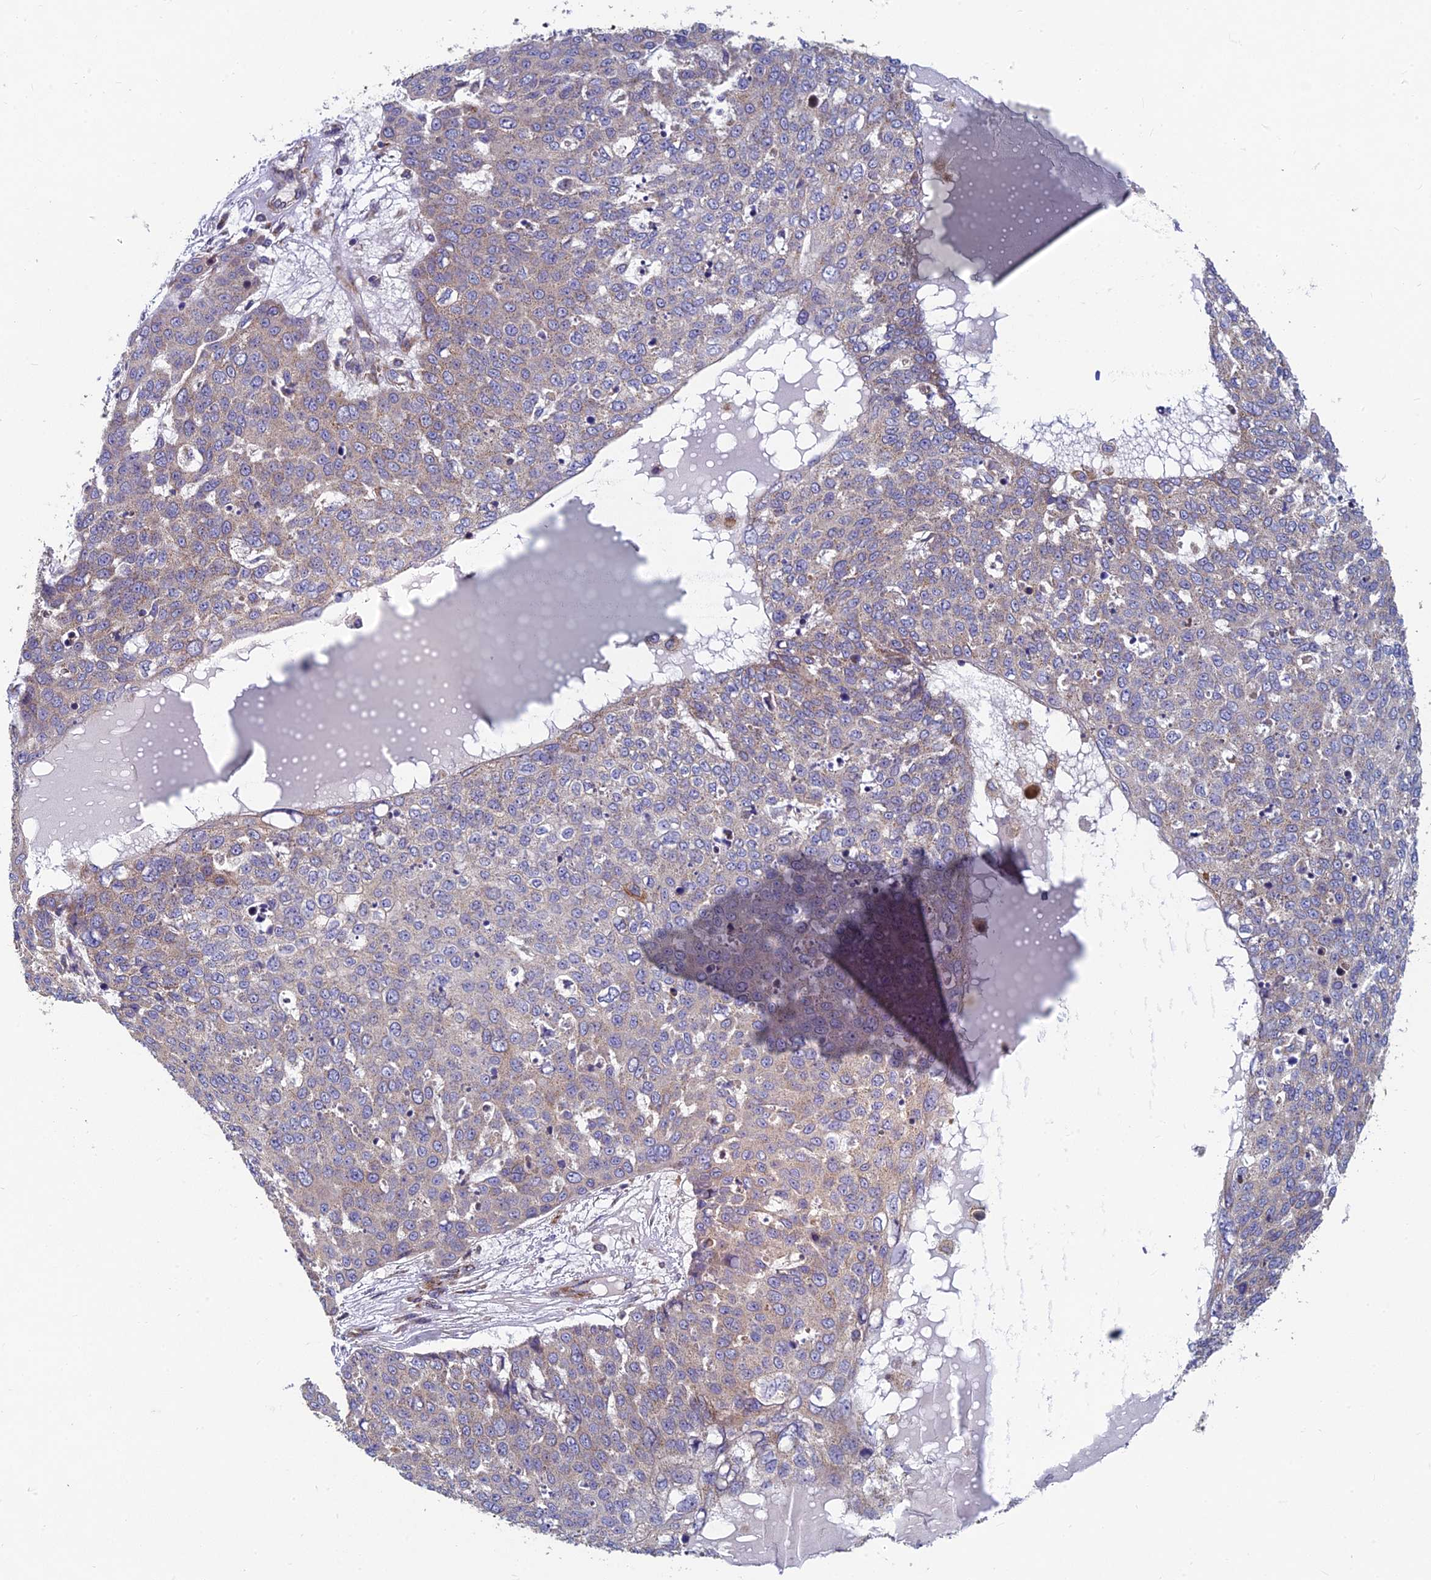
{"staining": {"intensity": "weak", "quantity": "<25%", "location": "cytoplasmic/membranous"}, "tissue": "skin cancer", "cell_type": "Tumor cells", "image_type": "cancer", "snomed": [{"axis": "morphology", "description": "Squamous cell carcinoma, NOS"}, {"axis": "topography", "description": "Skin"}], "caption": "Tumor cells show no significant expression in skin cancer (squamous cell carcinoma). (DAB immunohistochemistry with hematoxylin counter stain).", "gene": "MRPS9", "patient": {"sex": "male", "age": 71}}